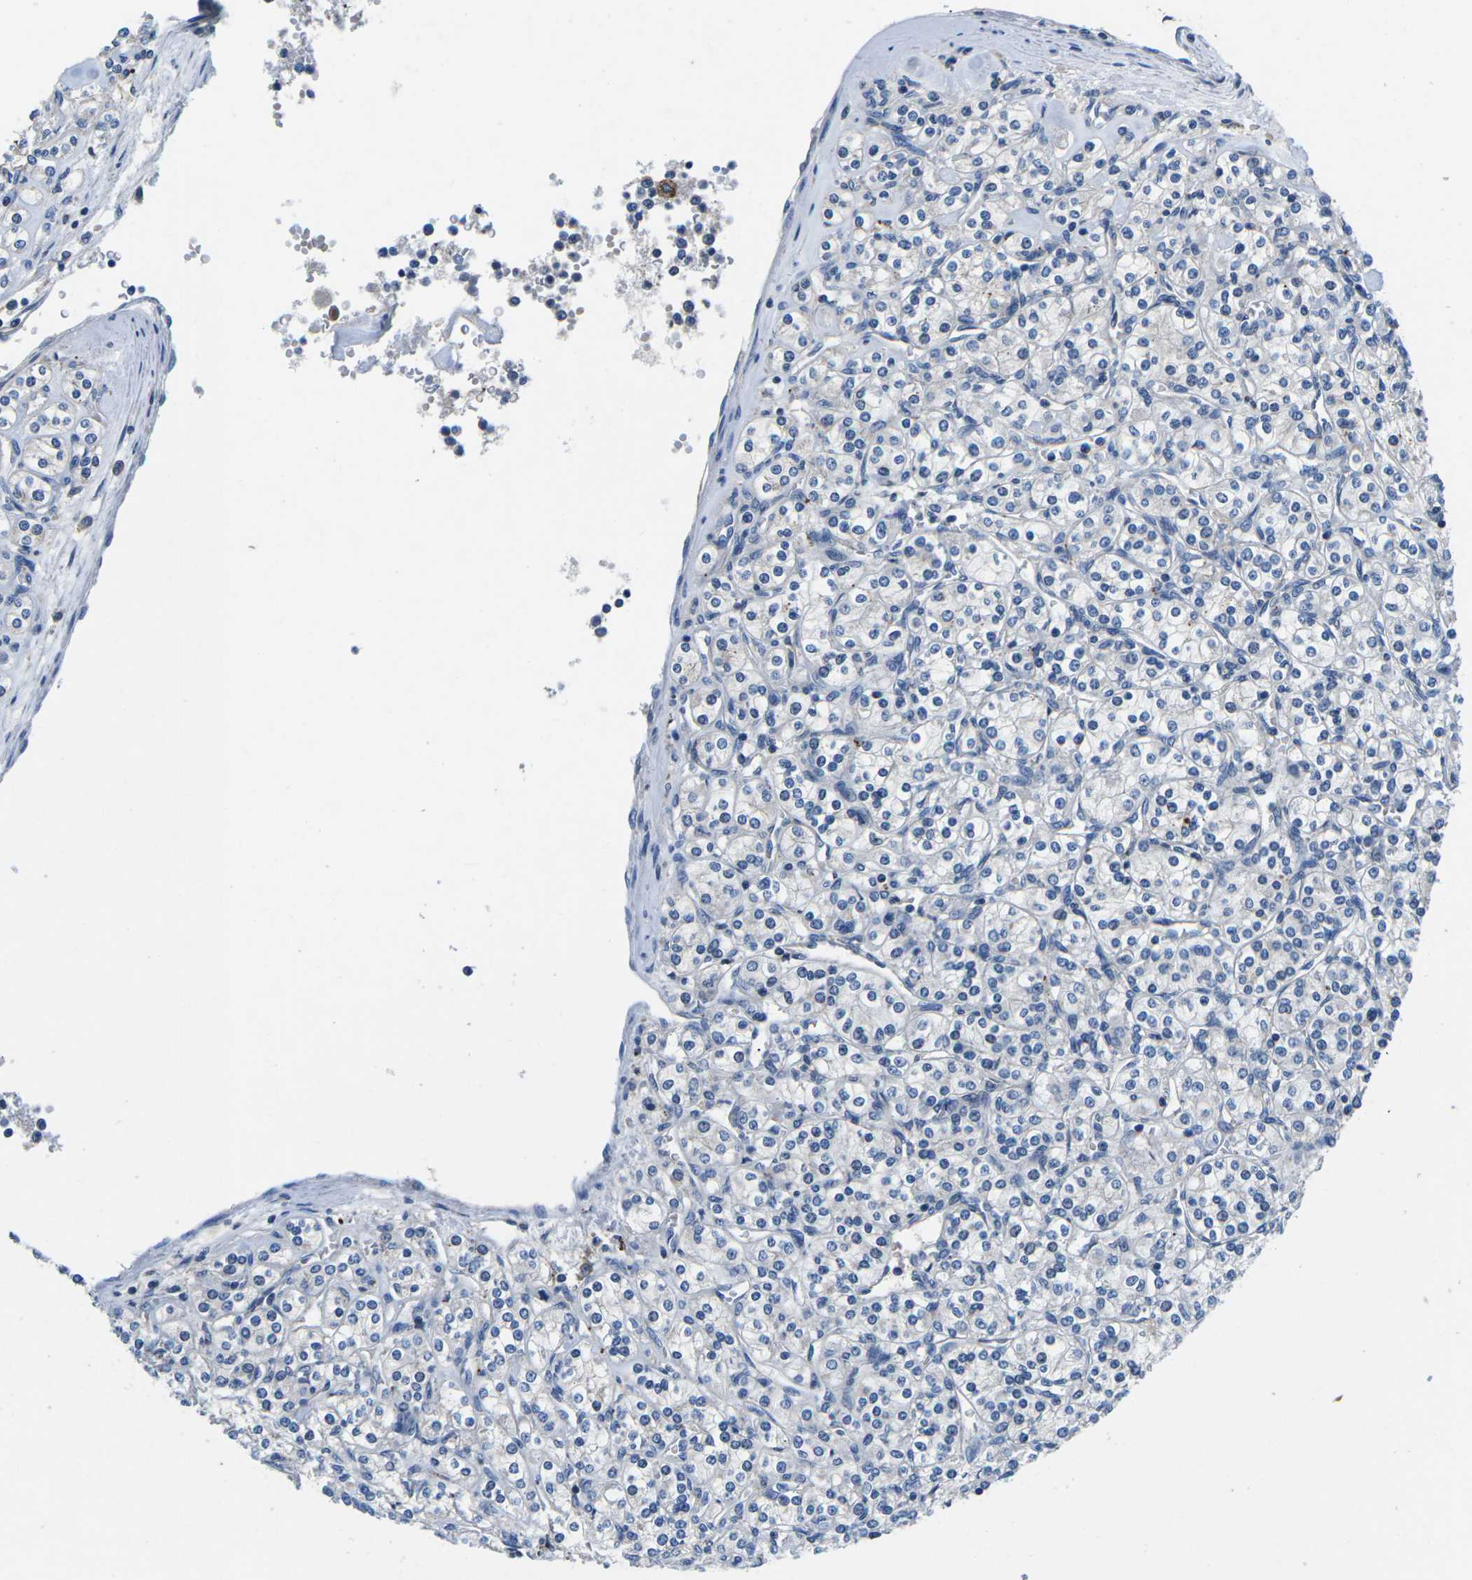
{"staining": {"intensity": "negative", "quantity": "none", "location": "none"}, "tissue": "renal cancer", "cell_type": "Tumor cells", "image_type": "cancer", "snomed": [{"axis": "morphology", "description": "Adenocarcinoma, NOS"}, {"axis": "topography", "description": "Kidney"}], "caption": "This is an immunohistochemistry (IHC) histopathology image of renal cancer (adenocarcinoma). There is no staining in tumor cells.", "gene": "PDCD6IP", "patient": {"sex": "male", "age": 77}}